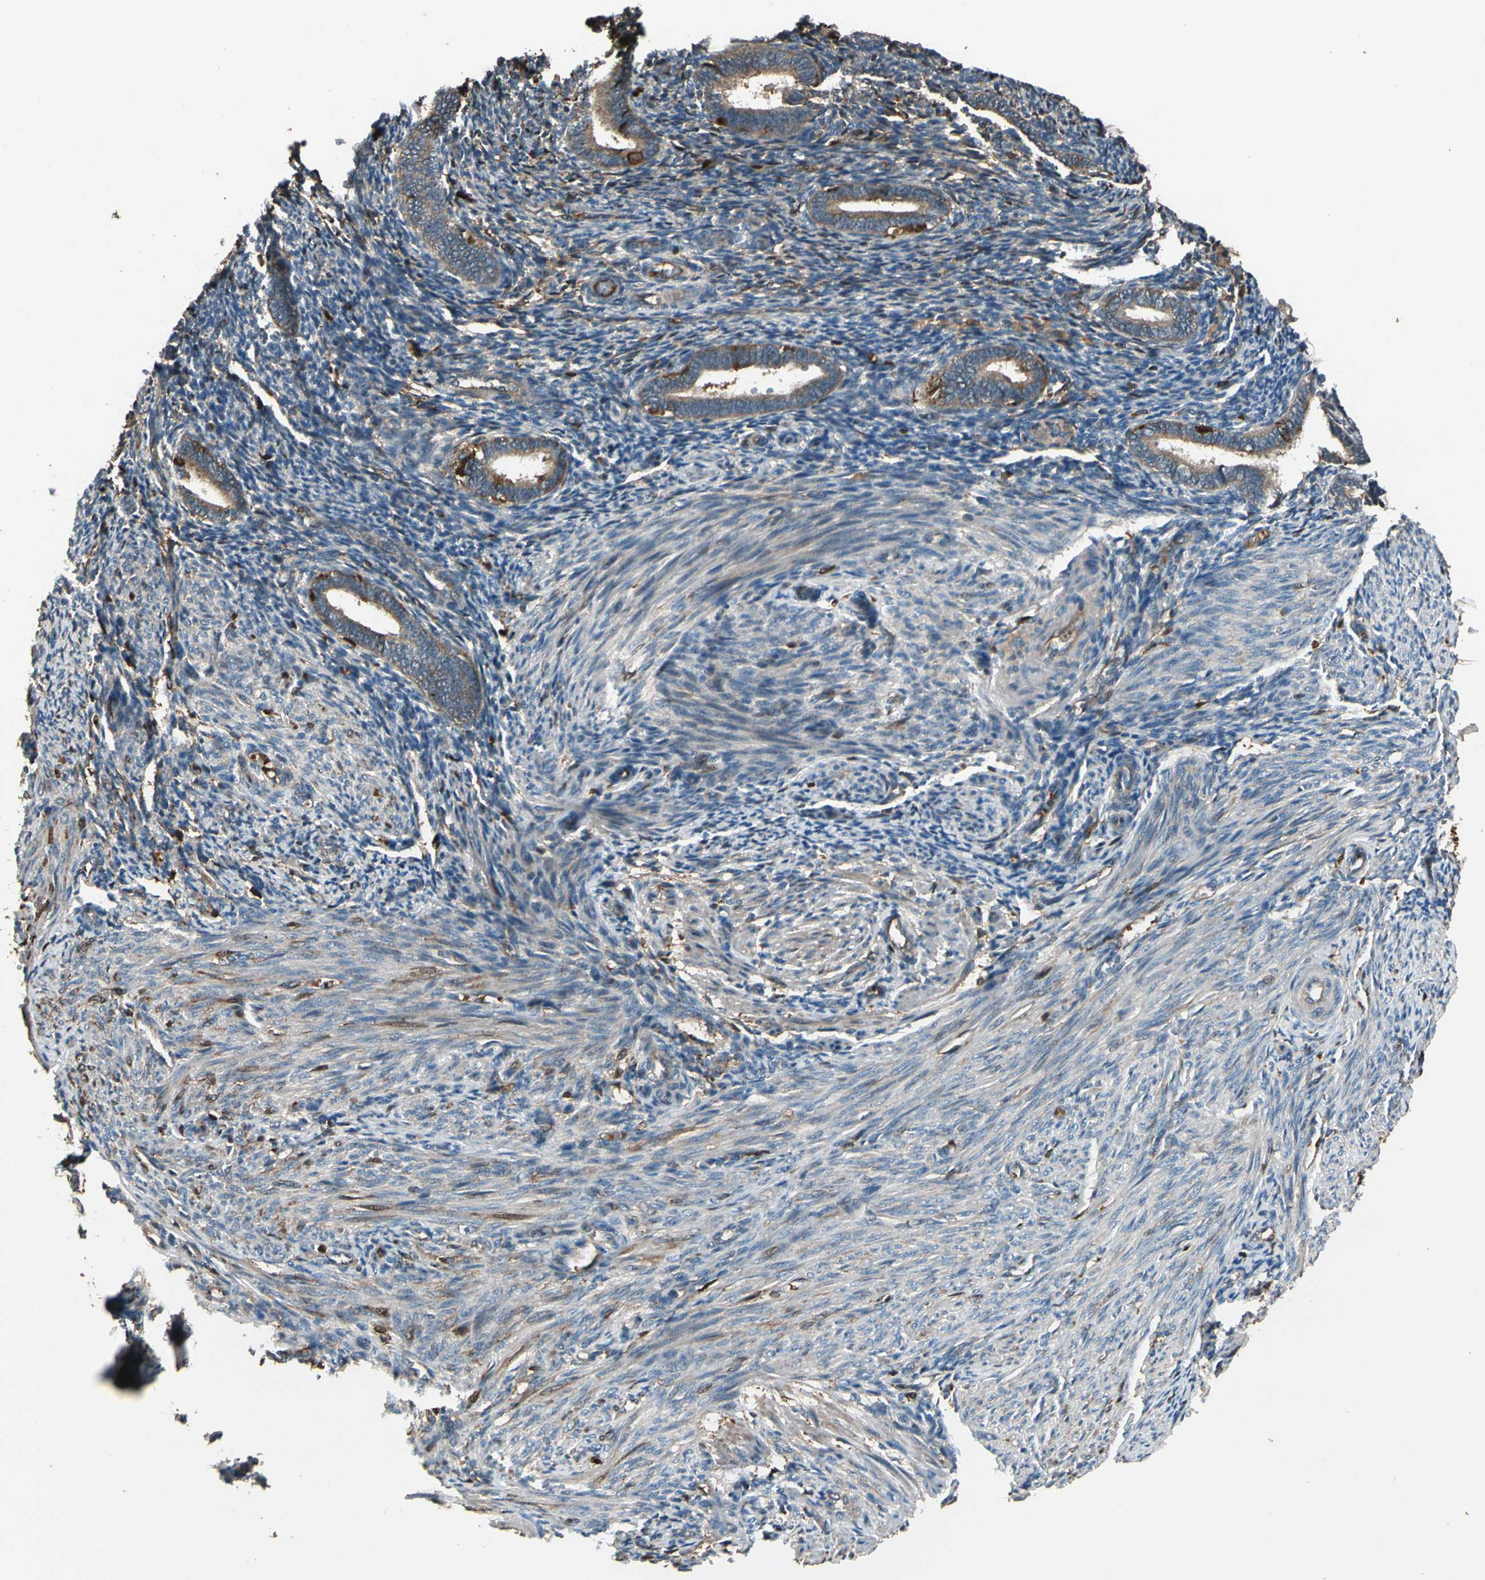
{"staining": {"intensity": "moderate", "quantity": ">75%", "location": "cytoplasmic/membranous"}, "tissue": "endometrium", "cell_type": "Cells in endometrial stroma", "image_type": "normal", "snomed": [{"axis": "morphology", "description": "Normal tissue, NOS"}, {"axis": "topography", "description": "Endometrium"}], "caption": "IHC (DAB) staining of unremarkable human endometrium demonstrates moderate cytoplasmic/membranous protein positivity in about >75% of cells in endometrial stroma. The staining is performed using DAB brown chromogen to label protein expression. The nuclei are counter-stained blue using hematoxylin.", "gene": "STX11", "patient": {"sex": "female", "age": 27}}